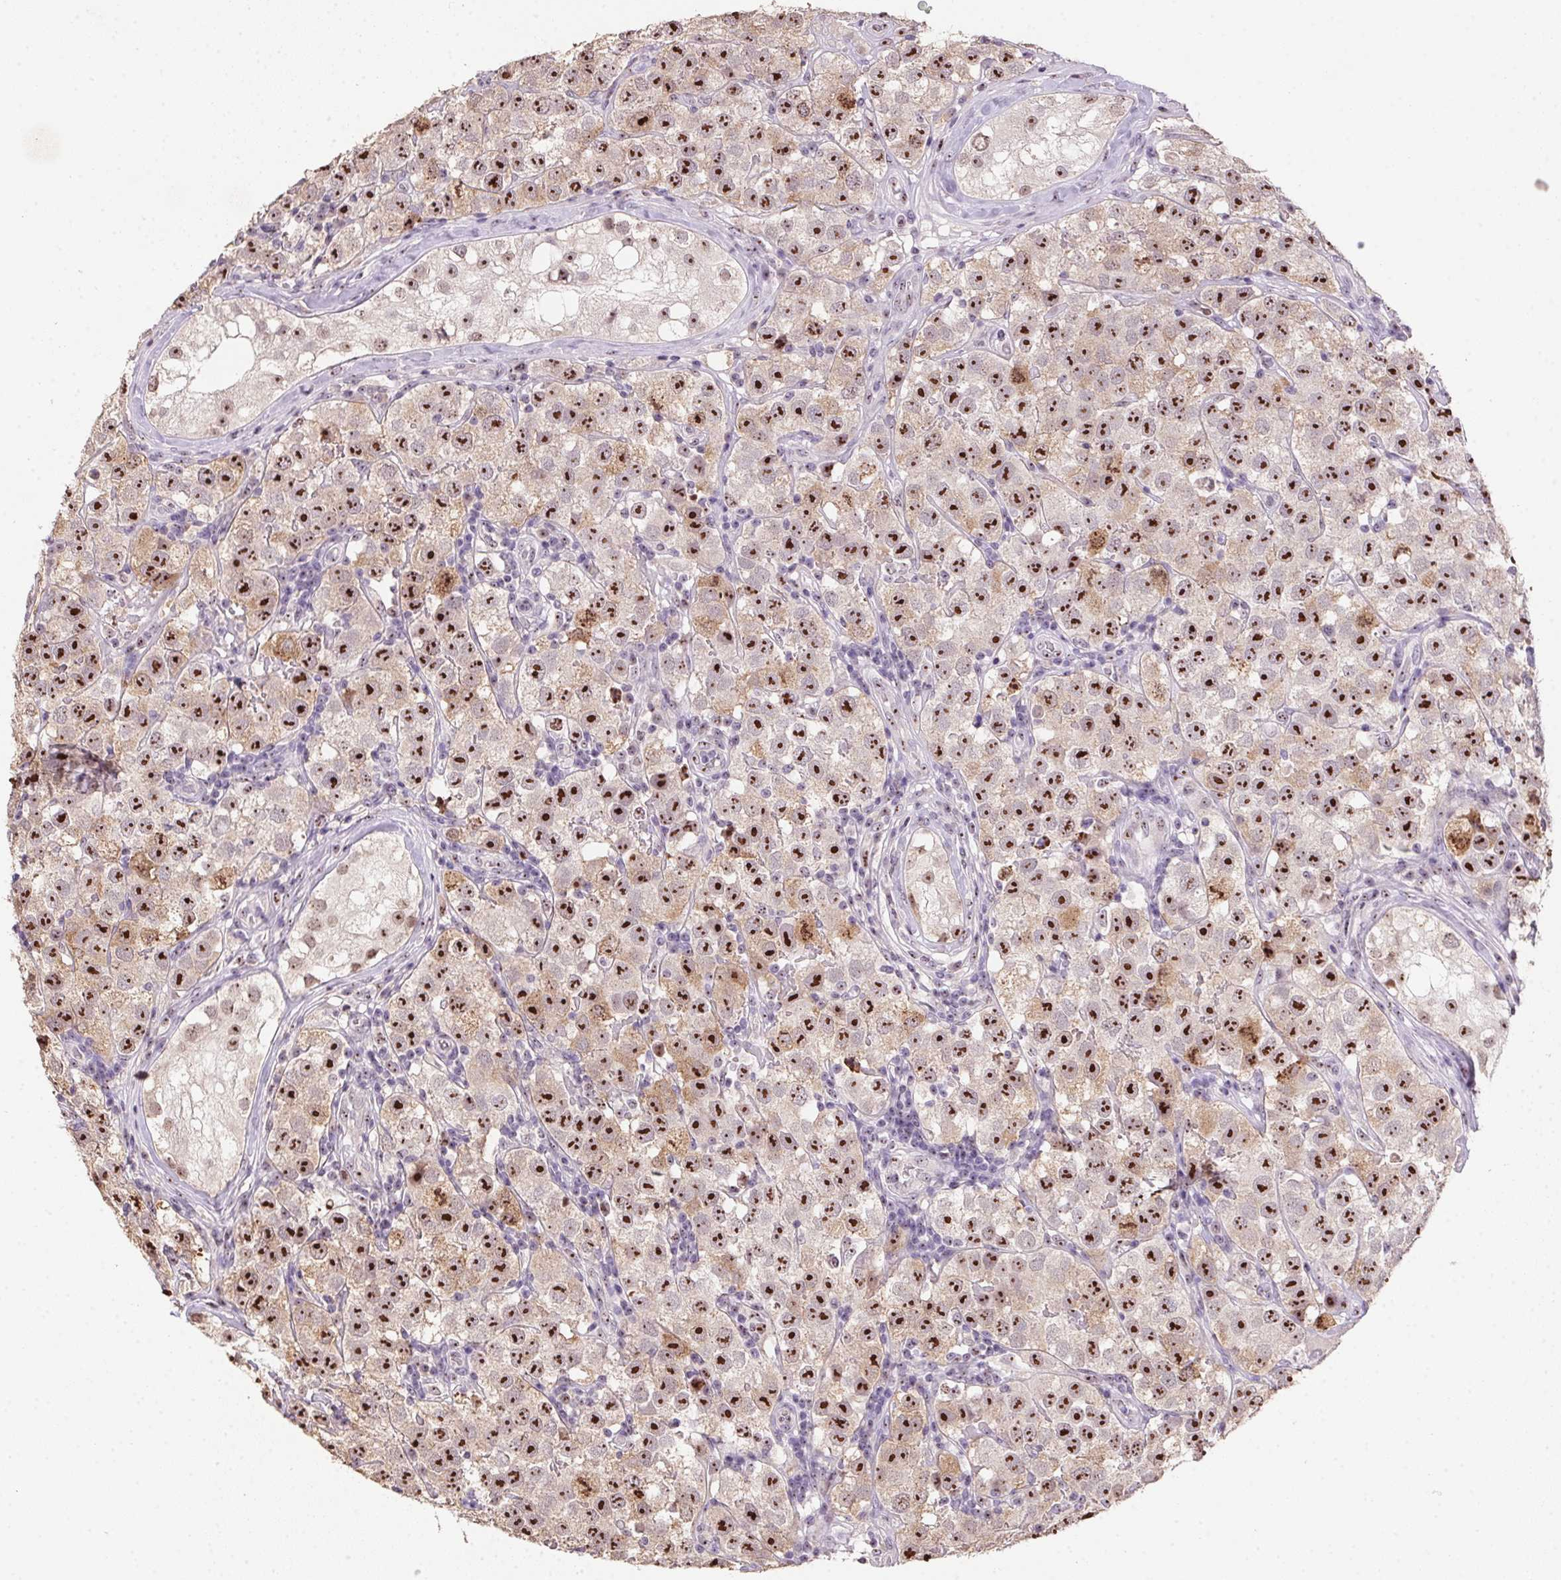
{"staining": {"intensity": "strong", "quantity": ">75%", "location": "nuclear"}, "tissue": "testis cancer", "cell_type": "Tumor cells", "image_type": "cancer", "snomed": [{"axis": "morphology", "description": "Seminoma, NOS"}, {"axis": "topography", "description": "Testis"}], "caption": "The image shows staining of testis cancer, revealing strong nuclear protein expression (brown color) within tumor cells. (Stains: DAB (3,3'-diaminobenzidine) in brown, nuclei in blue, Microscopy: brightfield microscopy at high magnification).", "gene": "BATF2", "patient": {"sex": "male", "age": 34}}